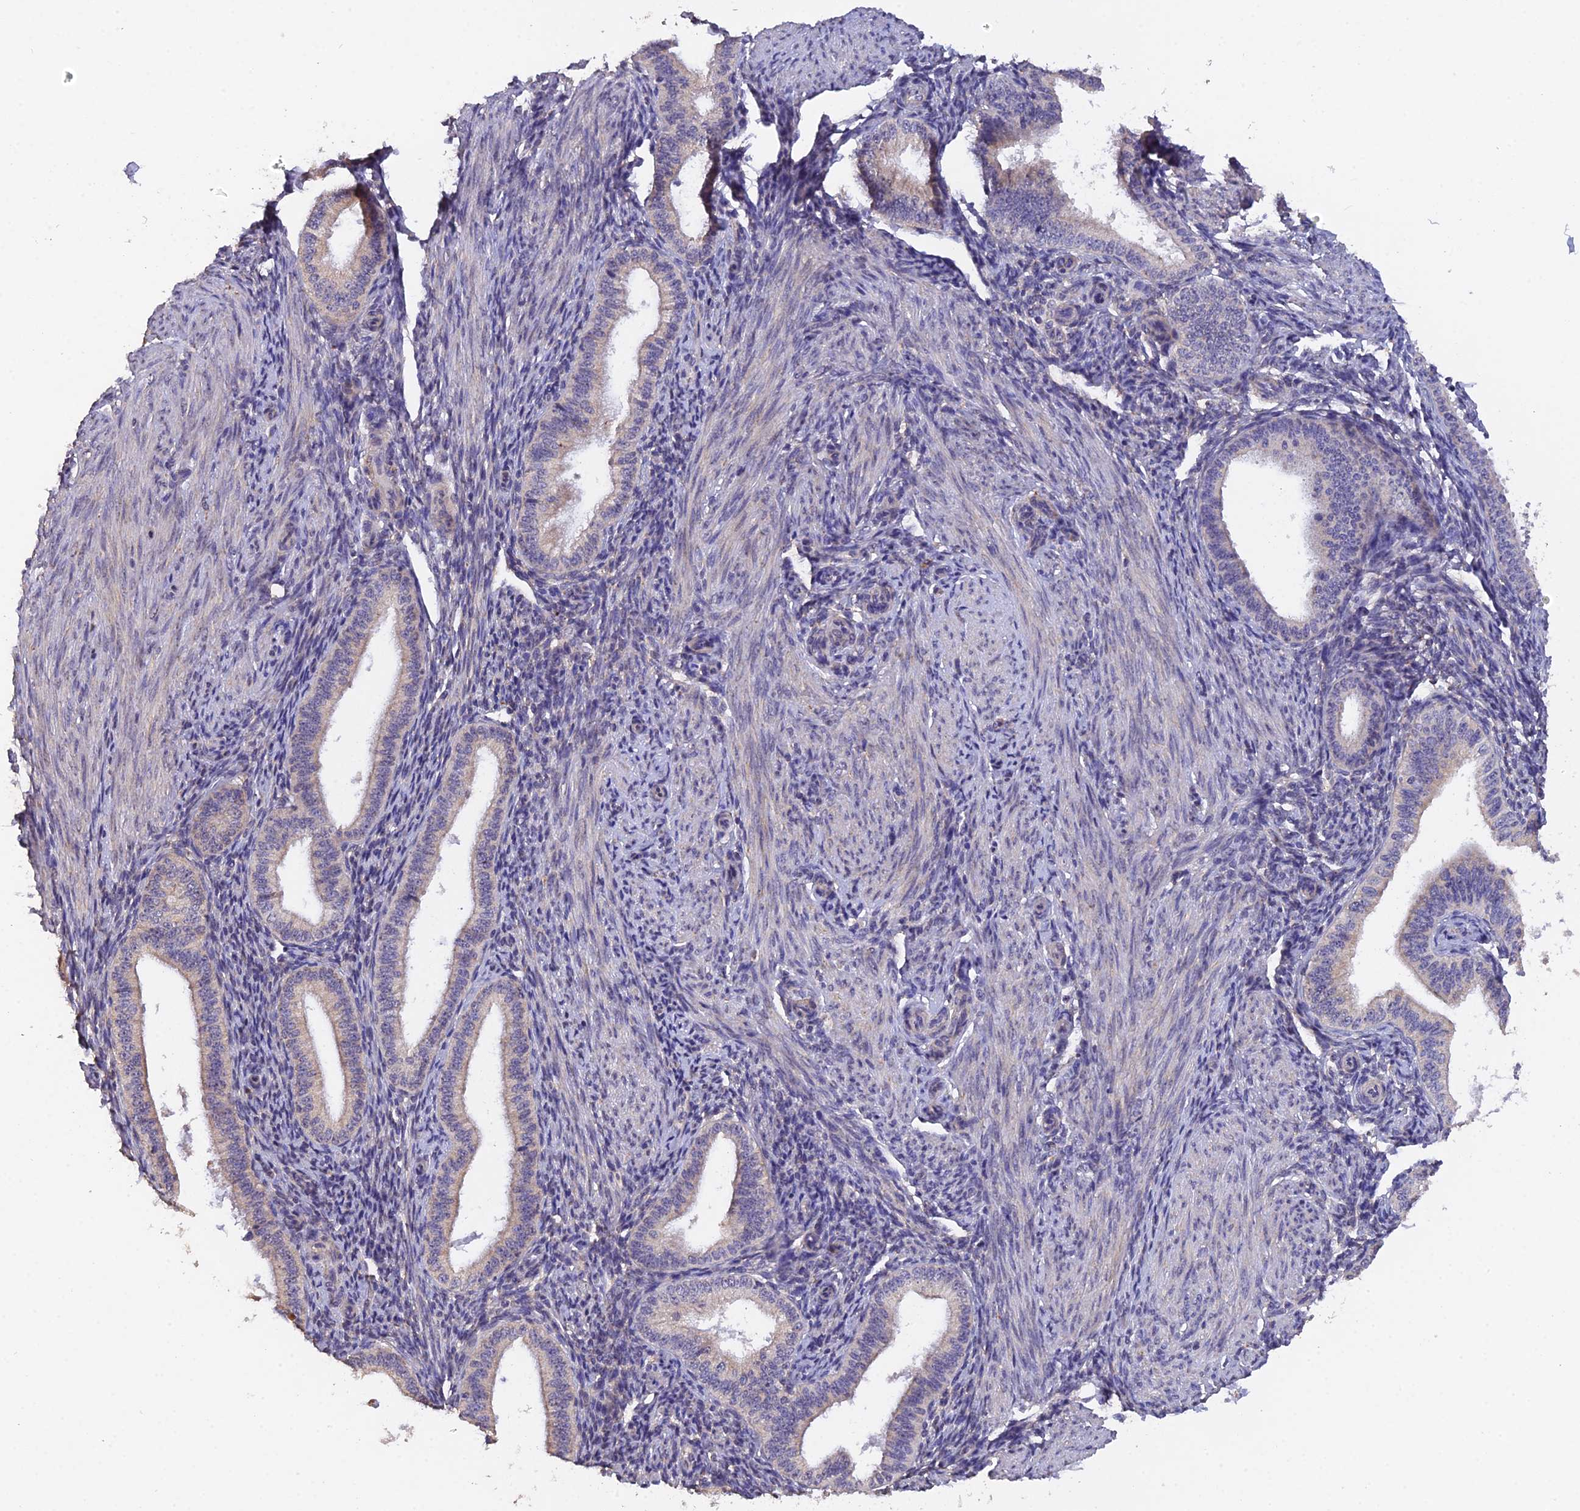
{"staining": {"intensity": "negative", "quantity": "none", "location": "none"}, "tissue": "endometrium", "cell_type": "Cells in endometrial stroma", "image_type": "normal", "snomed": [{"axis": "morphology", "description": "Normal tissue, NOS"}, {"axis": "topography", "description": "Endometrium"}], "caption": "IHC micrograph of normal endometrium stained for a protein (brown), which demonstrates no expression in cells in endometrial stroma.", "gene": "SLC39A13", "patient": {"sex": "female", "age": 39}}